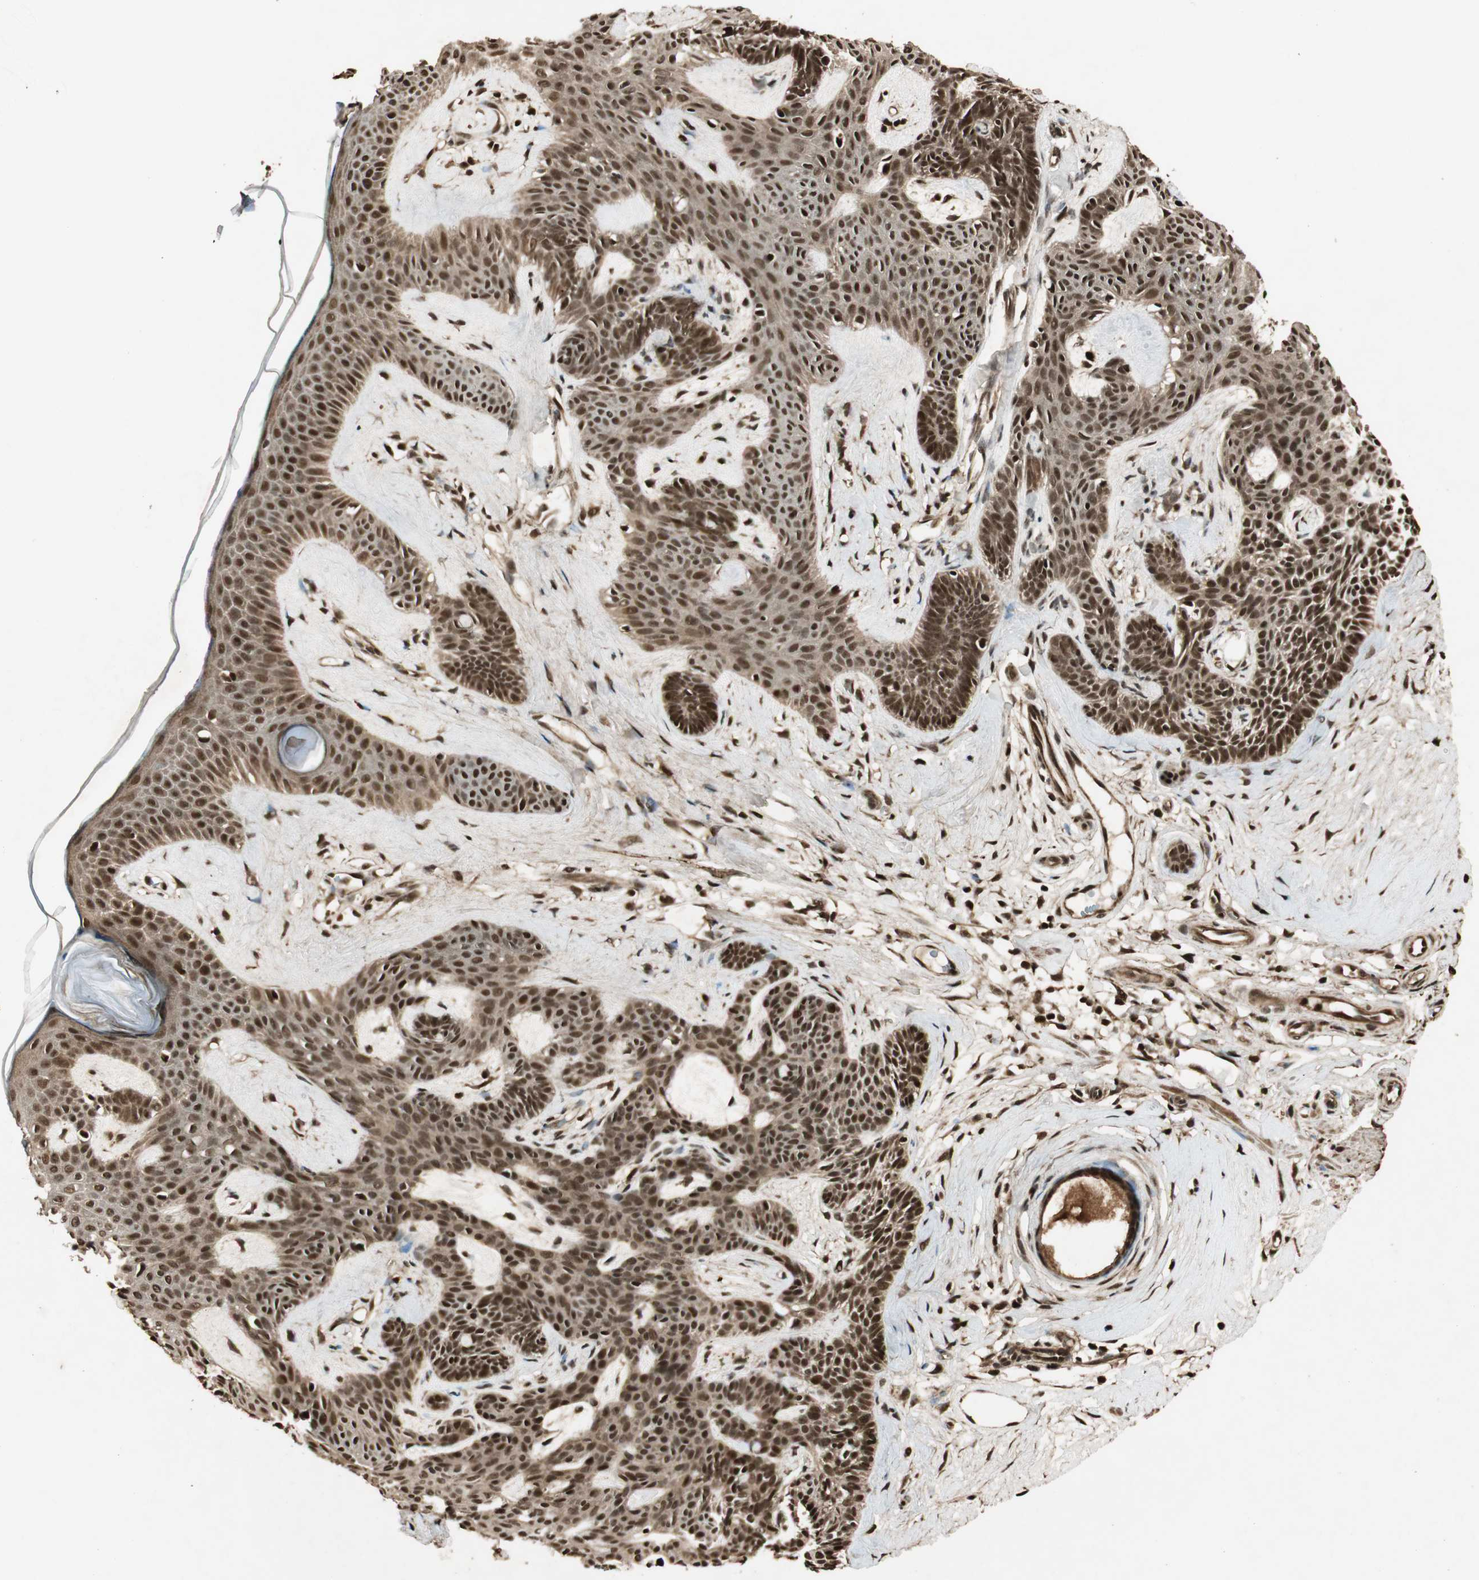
{"staining": {"intensity": "strong", "quantity": ">75%", "location": "cytoplasmic/membranous,nuclear"}, "tissue": "skin cancer", "cell_type": "Tumor cells", "image_type": "cancer", "snomed": [{"axis": "morphology", "description": "Developmental malformation"}, {"axis": "morphology", "description": "Basal cell carcinoma"}, {"axis": "topography", "description": "Skin"}], "caption": "Brown immunohistochemical staining in human skin cancer reveals strong cytoplasmic/membranous and nuclear expression in approximately >75% of tumor cells. The protein of interest is shown in brown color, while the nuclei are stained blue.", "gene": "RPA3", "patient": {"sex": "female", "age": 62}}